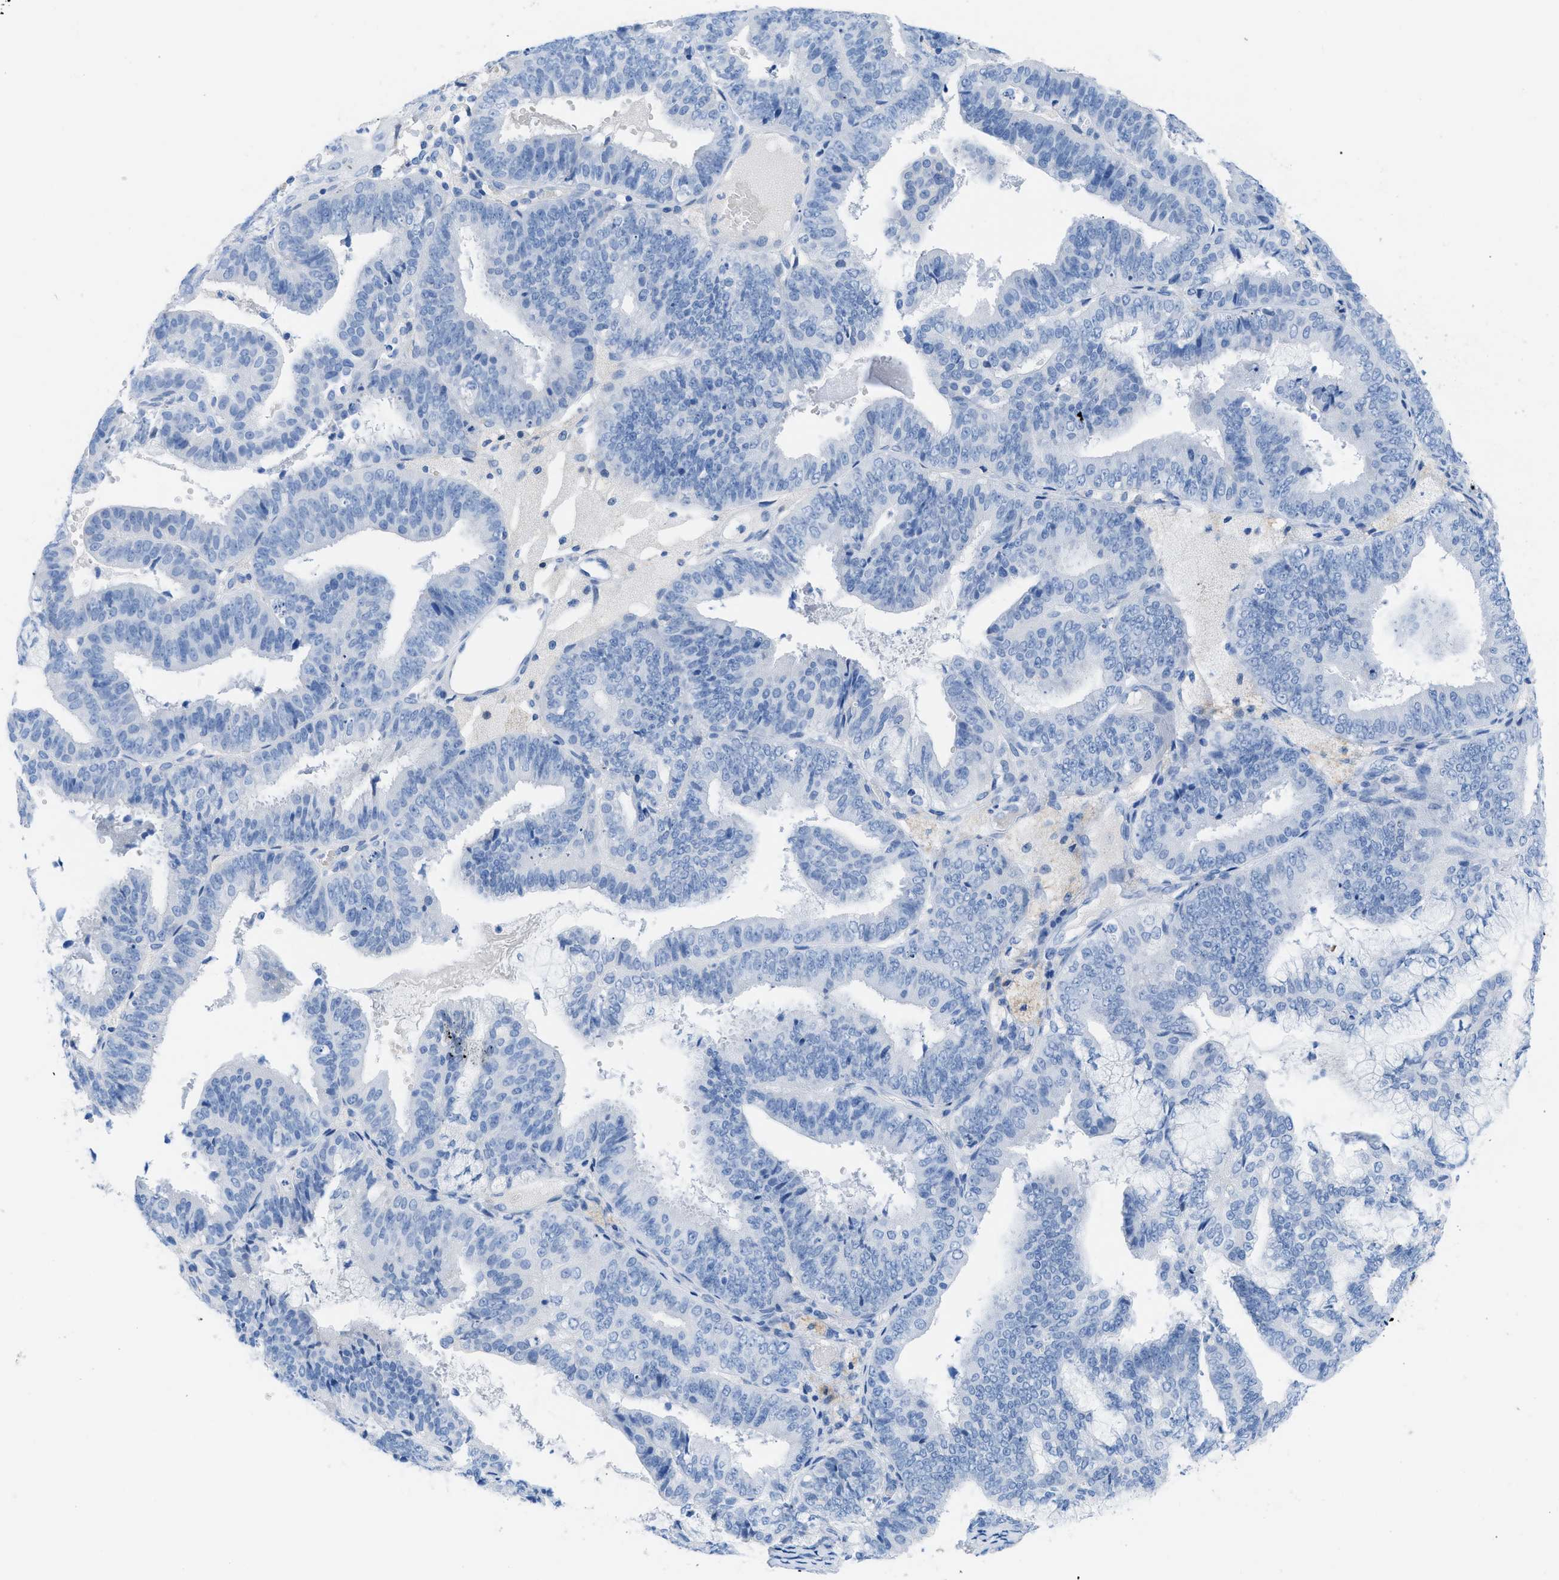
{"staining": {"intensity": "negative", "quantity": "none", "location": "none"}, "tissue": "endometrial cancer", "cell_type": "Tumor cells", "image_type": "cancer", "snomed": [{"axis": "morphology", "description": "Adenocarcinoma, NOS"}, {"axis": "topography", "description": "Endometrium"}], "caption": "IHC histopathology image of neoplastic tissue: adenocarcinoma (endometrial) stained with DAB exhibits no significant protein expression in tumor cells.", "gene": "TCL1A", "patient": {"sex": "female", "age": 63}}